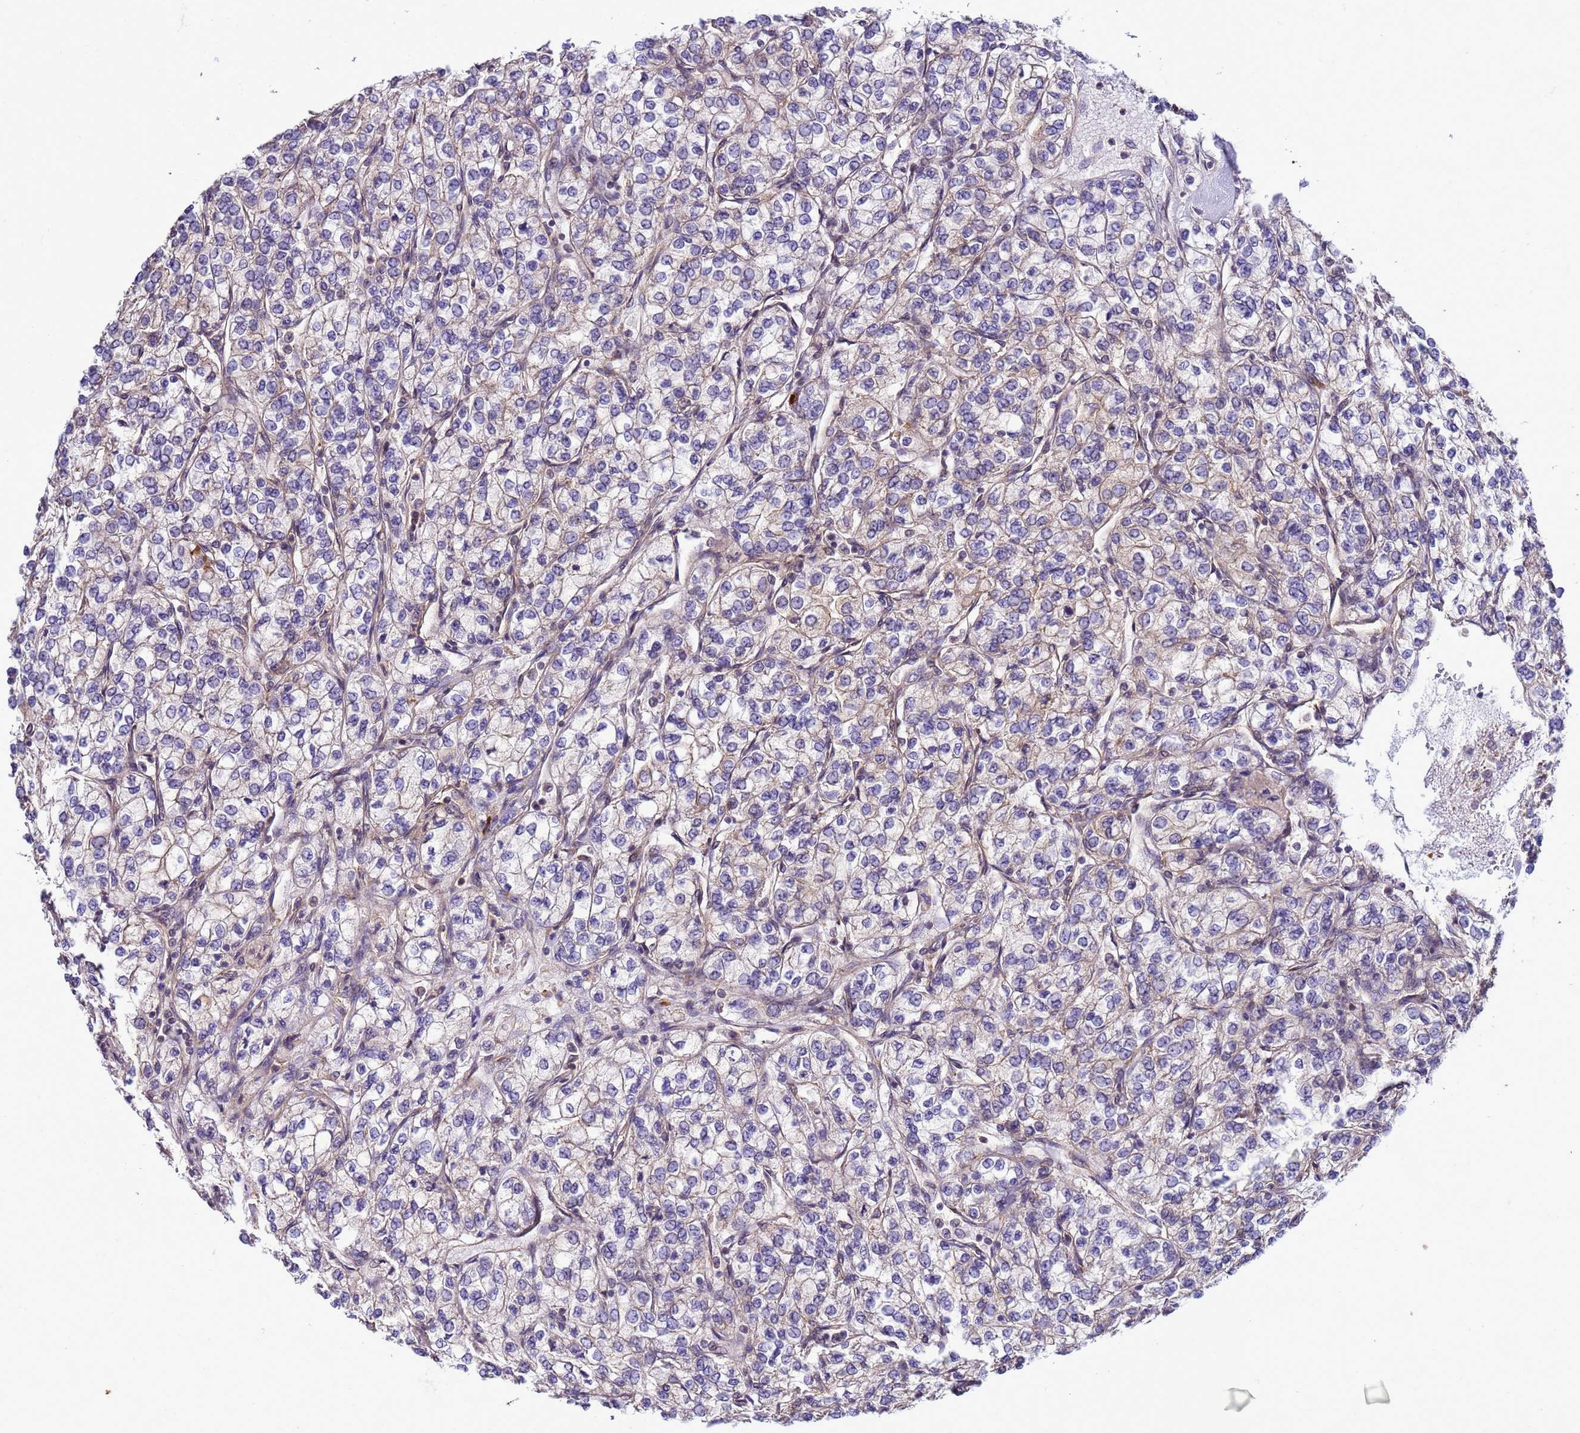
{"staining": {"intensity": "weak", "quantity": "<25%", "location": "cytoplasmic/membranous"}, "tissue": "renal cancer", "cell_type": "Tumor cells", "image_type": "cancer", "snomed": [{"axis": "morphology", "description": "Adenocarcinoma, NOS"}, {"axis": "topography", "description": "Kidney"}], "caption": "Immunohistochemistry of renal cancer (adenocarcinoma) reveals no expression in tumor cells.", "gene": "GEN1", "patient": {"sex": "male", "age": 80}}